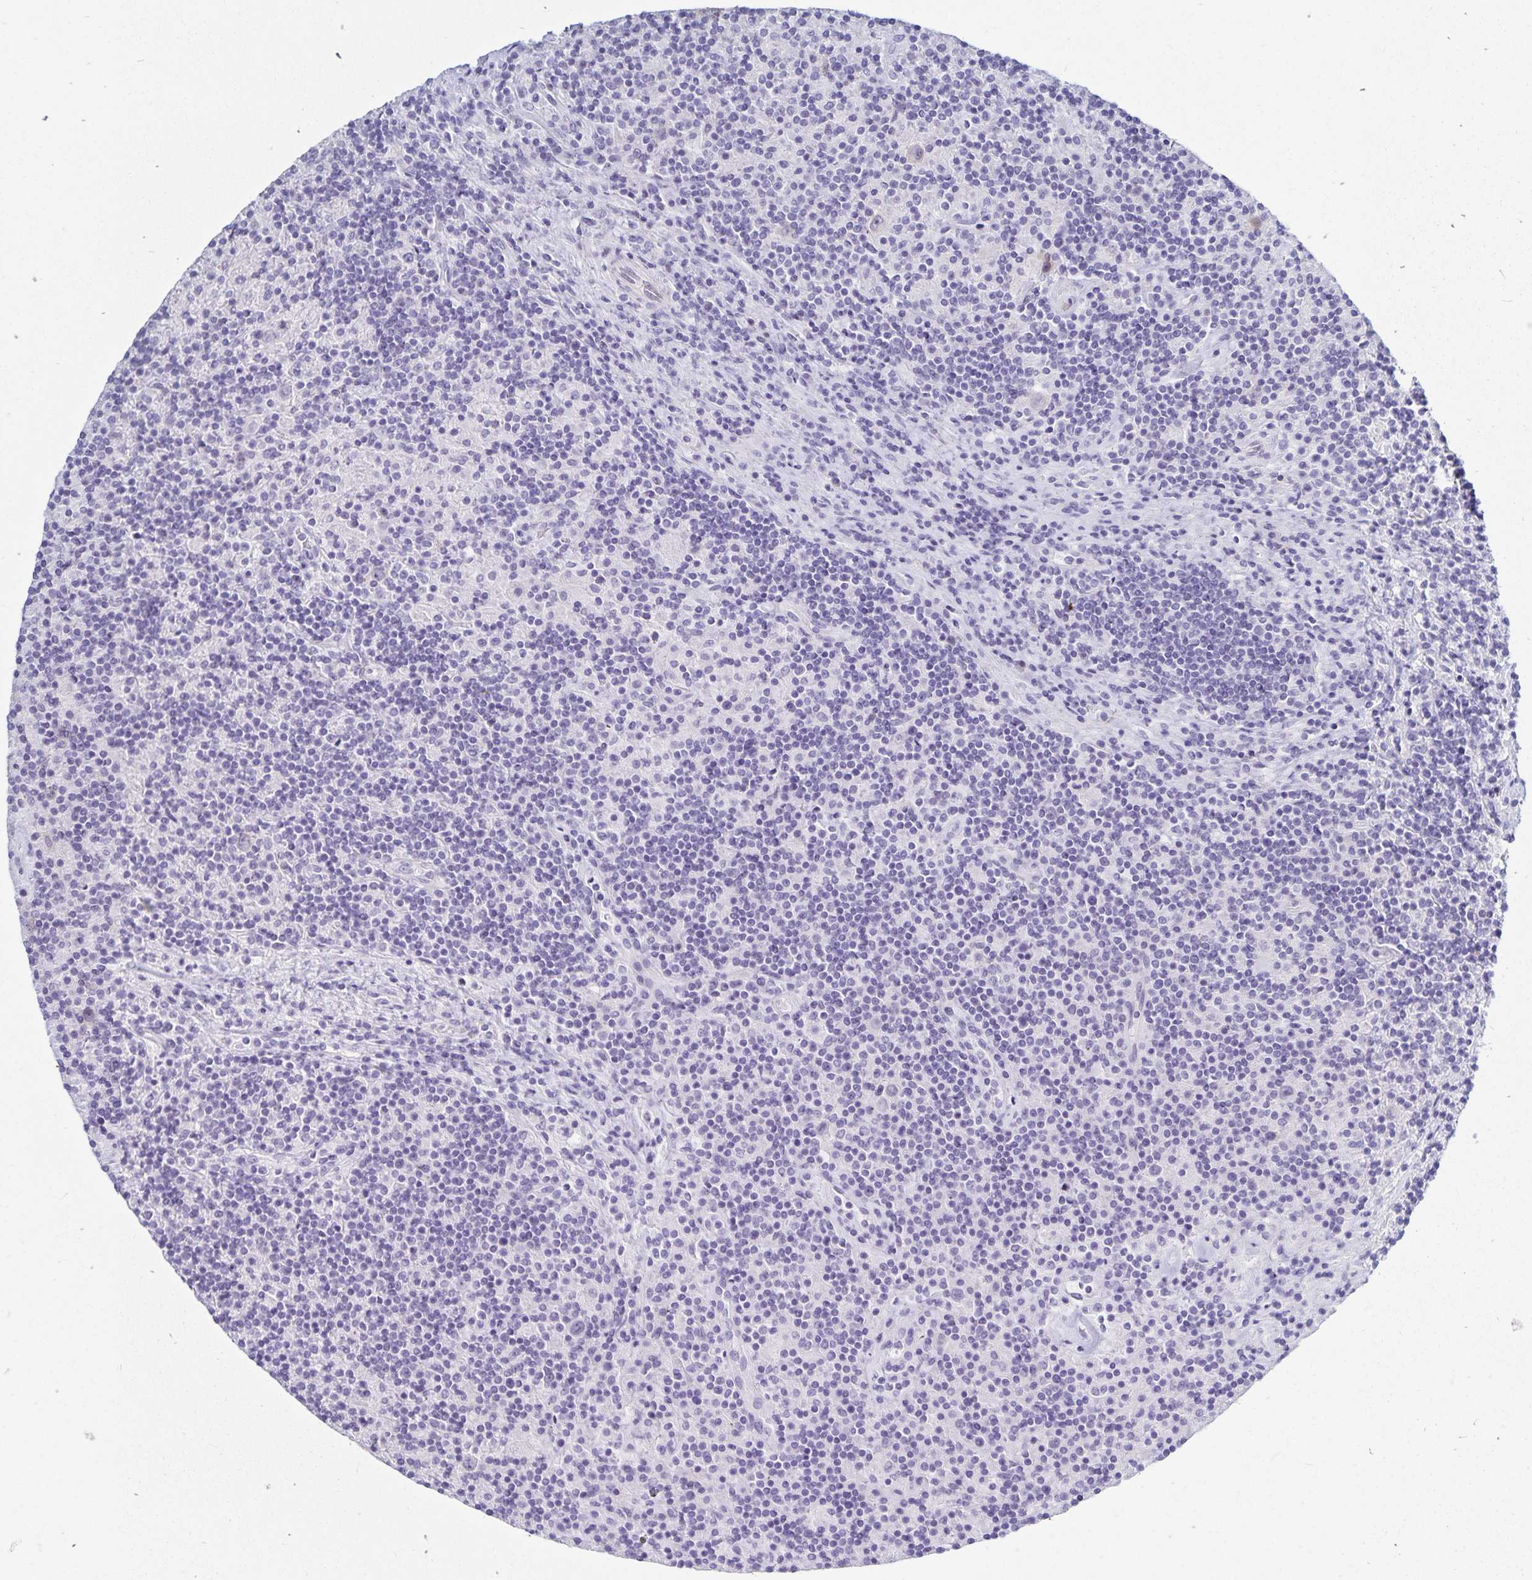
{"staining": {"intensity": "negative", "quantity": "none", "location": "none"}, "tissue": "lymphoma", "cell_type": "Tumor cells", "image_type": "cancer", "snomed": [{"axis": "morphology", "description": "Hodgkin's disease, NOS"}, {"axis": "topography", "description": "Lymph node"}], "caption": "Hodgkin's disease was stained to show a protein in brown. There is no significant expression in tumor cells.", "gene": "HMGB3", "patient": {"sex": "male", "age": 70}}